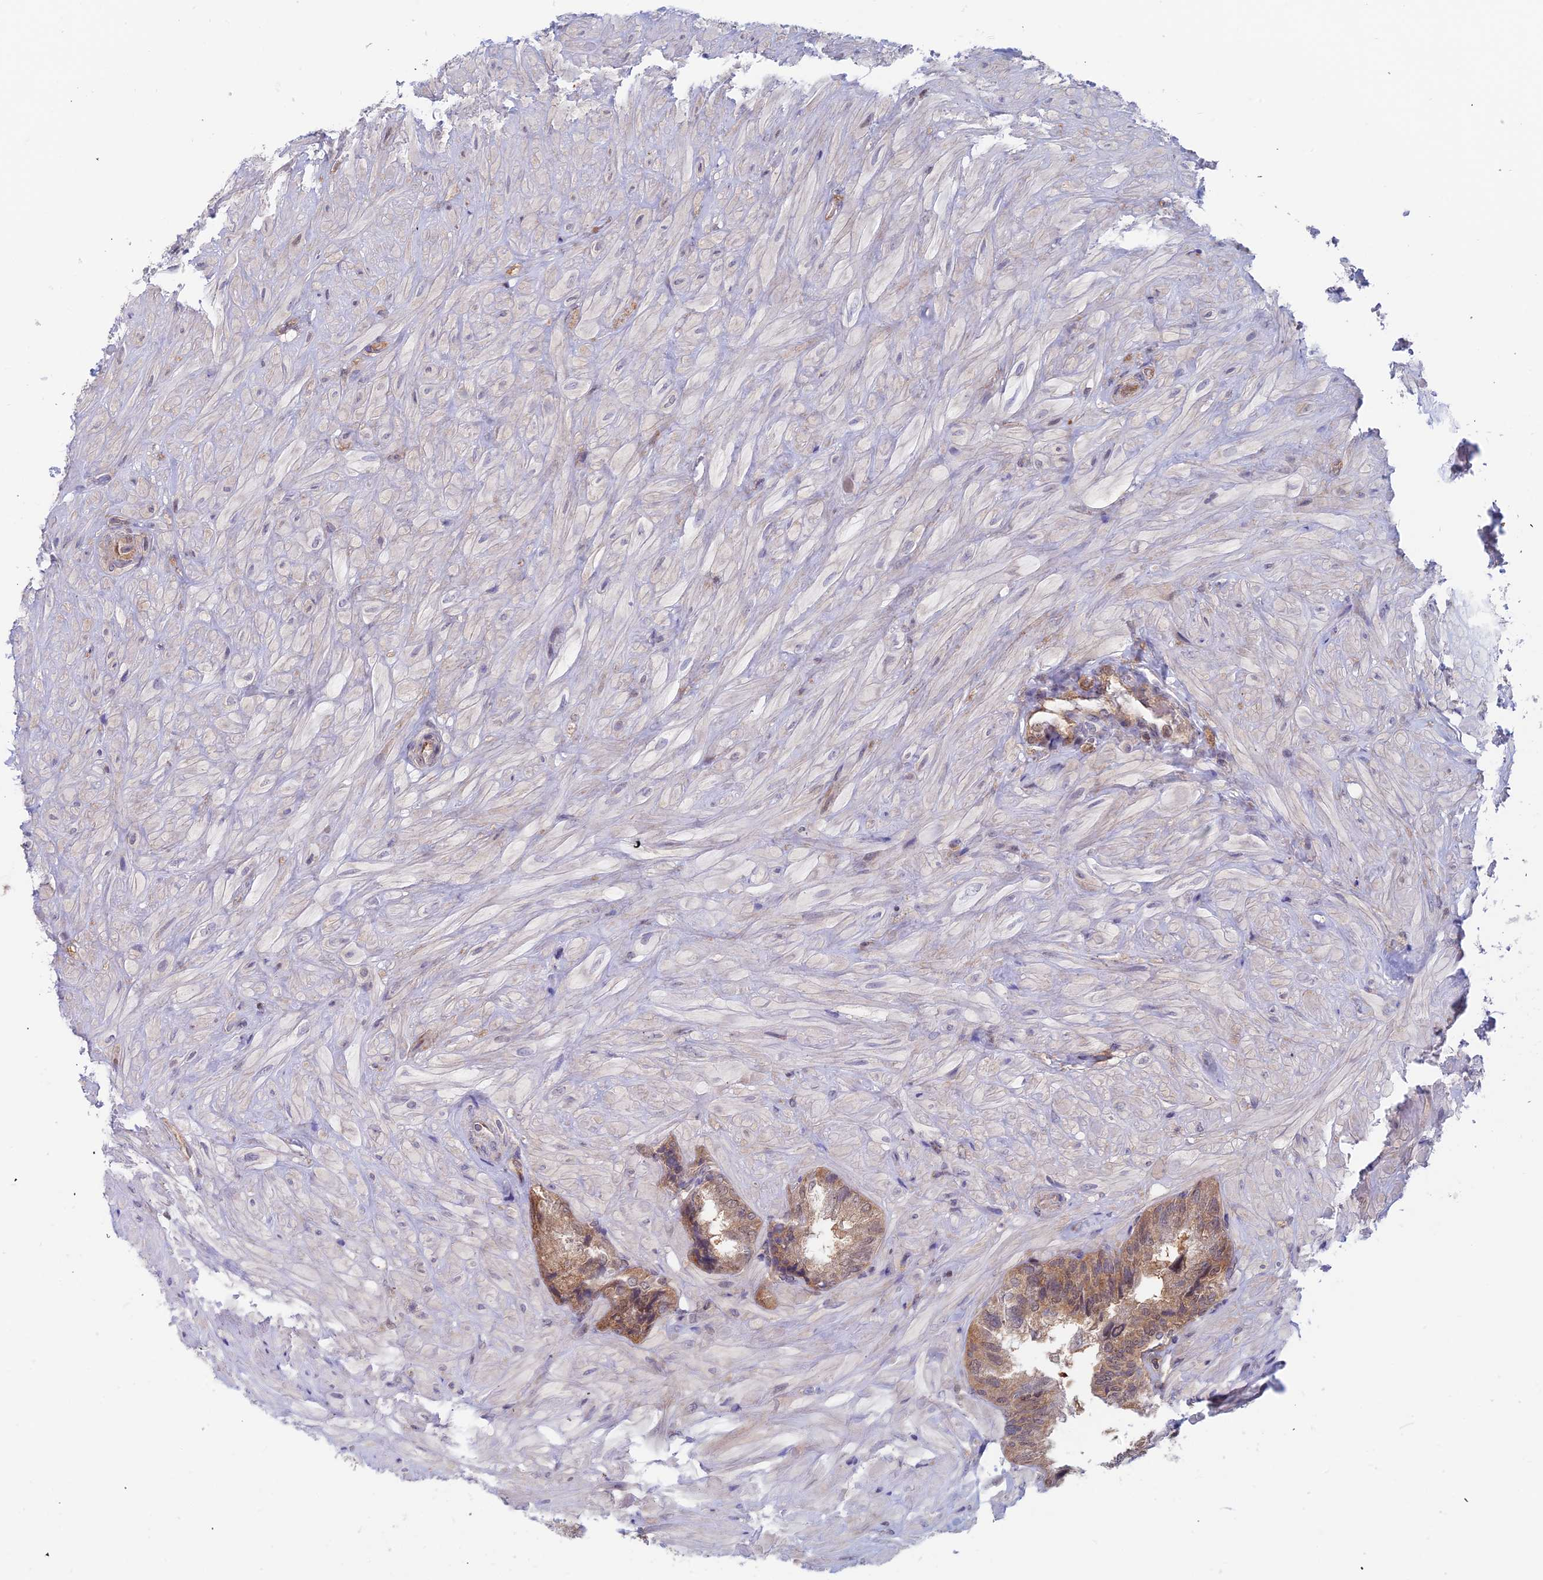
{"staining": {"intensity": "moderate", "quantity": ">75%", "location": "cytoplasmic/membranous"}, "tissue": "seminal vesicle", "cell_type": "Glandular cells", "image_type": "normal", "snomed": [{"axis": "morphology", "description": "Normal tissue, NOS"}, {"axis": "topography", "description": "Prostate and seminal vesicle, NOS"}, {"axis": "topography", "description": "Prostate"}, {"axis": "topography", "description": "Seminal veicle"}], "caption": "Brown immunohistochemical staining in normal human seminal vesicle shows moderate cytoplasmic/membranous positivity in about >75% of glandular cells.", "gene": "IGBP1", "patient": {"sex": "male", "age": 67}}